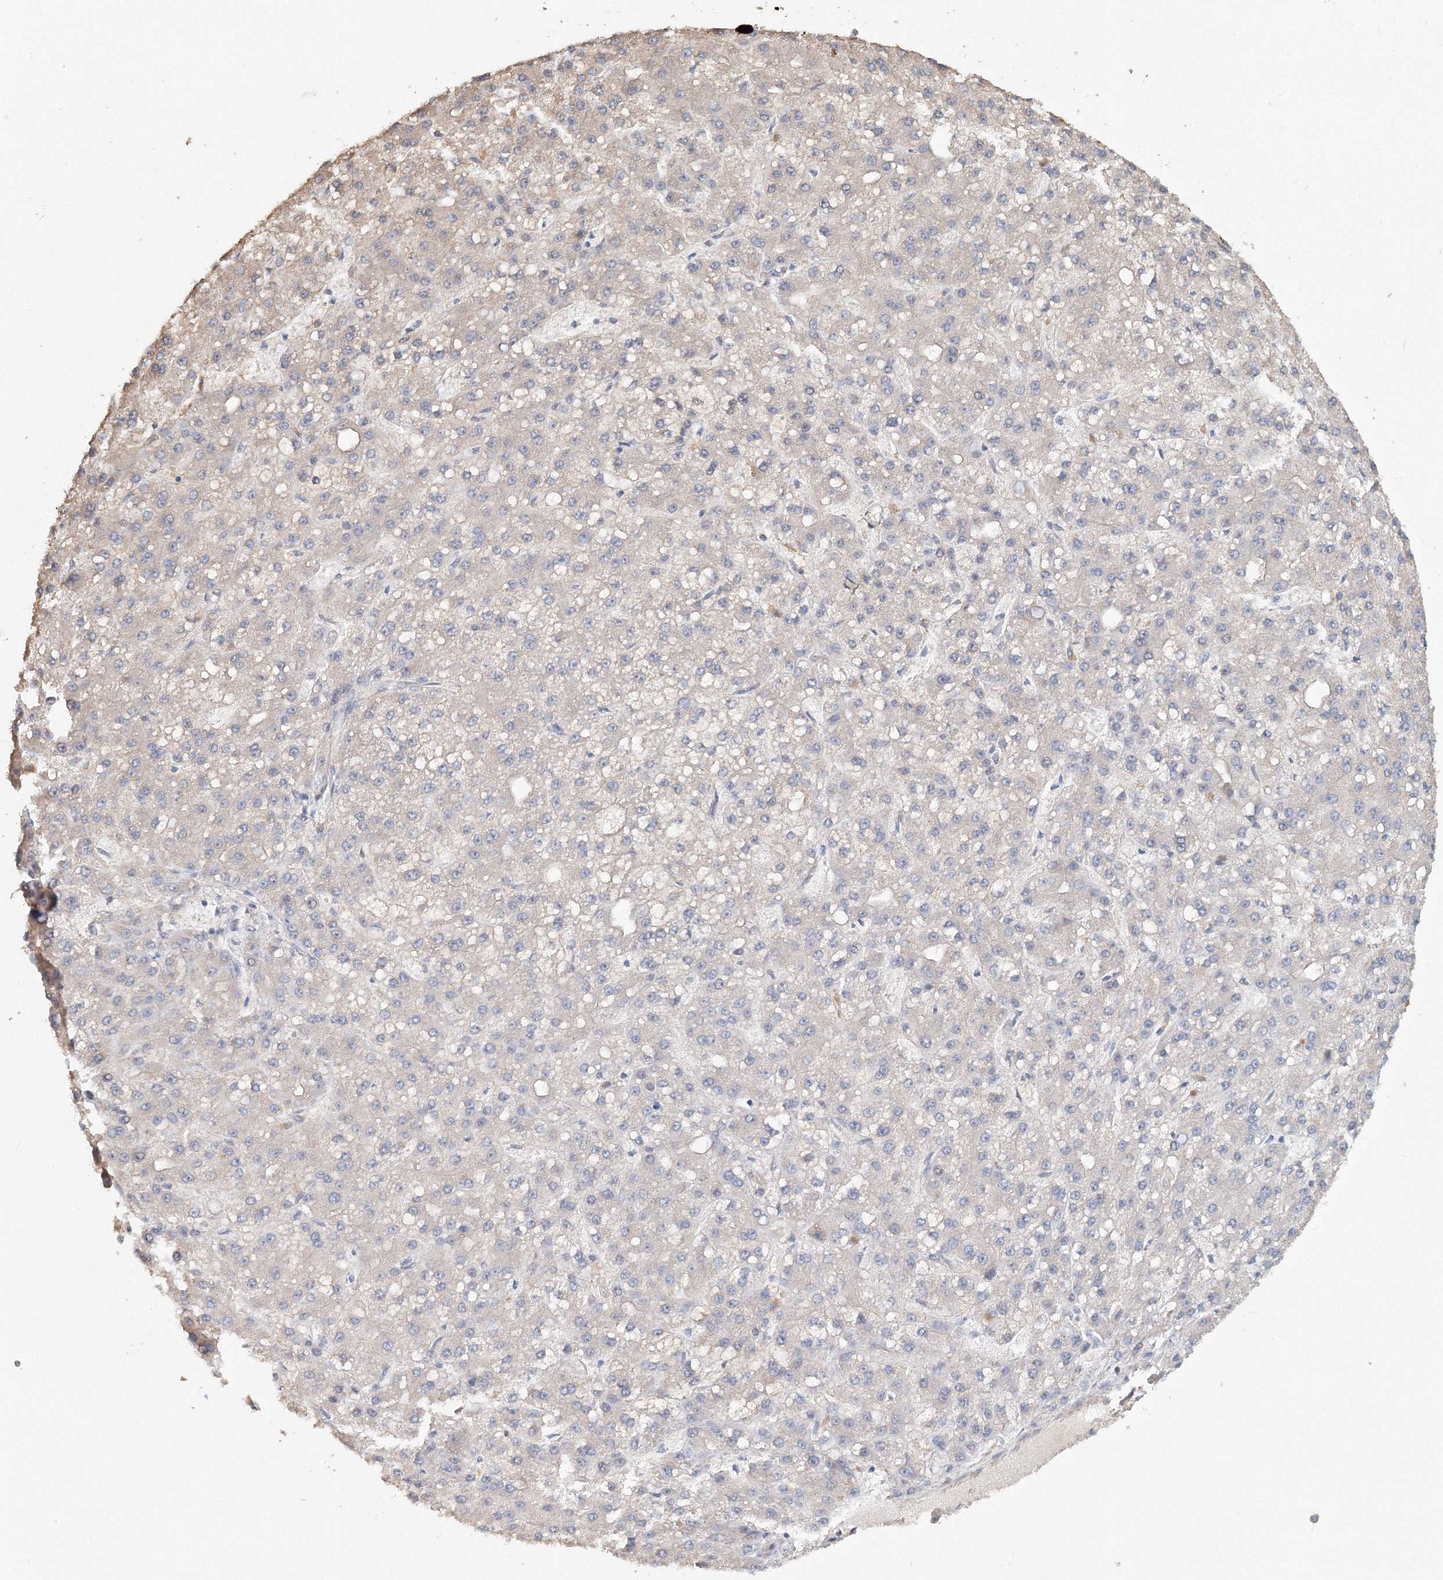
{"staining": {"intensity": "weak", "quantity": "<25%", "location": "cytoplasmic/membranous"}, "tissue": "liver cancer", "cell_type": "Tumor cells", "image_type": "cancer", "snomed": [{"axis": "morphology", "description": "Carcinoma, Hepatocellular, NOS"}, {"axis": "topography", "description": "Liver"}], "caption": "Liver cancer stained for a protein using immunohistochemistry (IHC) shows no expression tumor cells.", "gene": "NALF2", "patient": {"sex": "male", "age": 67}}